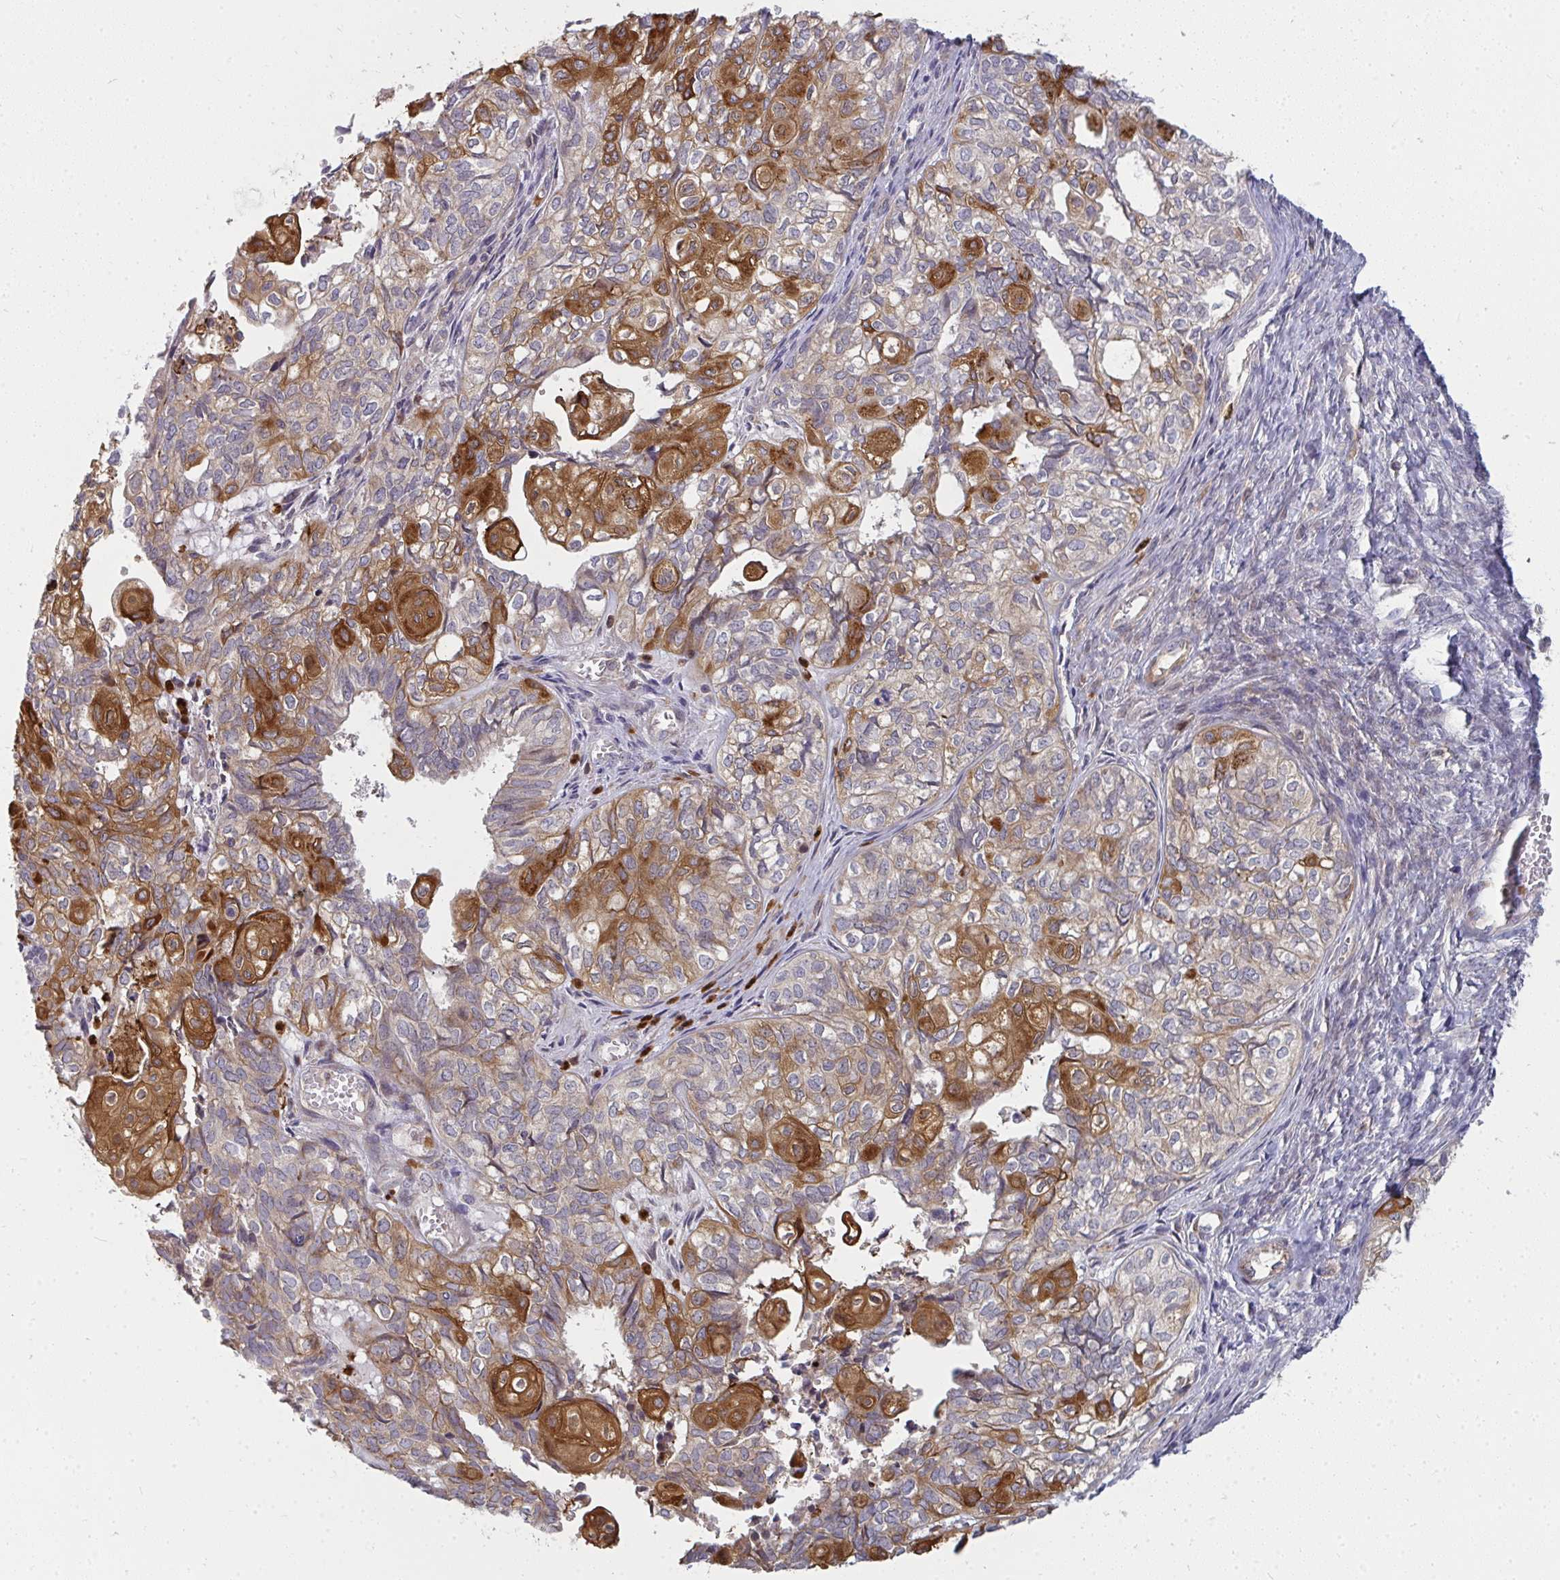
{"staining": {"intensity": "moderate", "quantity": "25%-75%", "location": "cytoplasmic/membranous"}, "tissue": "ovarian cancer", "cell_type": "Tumor cells", "image_type": "cancer", "snomed": [{"axis": "morphology", "description": "Carcinoma, endometroid"}, {"axis": "topography", "description": "Ovary"}], "caption": "Endometroid carcinoma (ovarian) stained for a protein exhibits moderate cytoplasmic/membranous positivity in tumor cells. (DAB (3,3'-diaminobenzidine) = brown stain, brightfield microscopy at high magnification).", "gene": "CSF3R", "patient": {"sex": "female", "age": 64}}